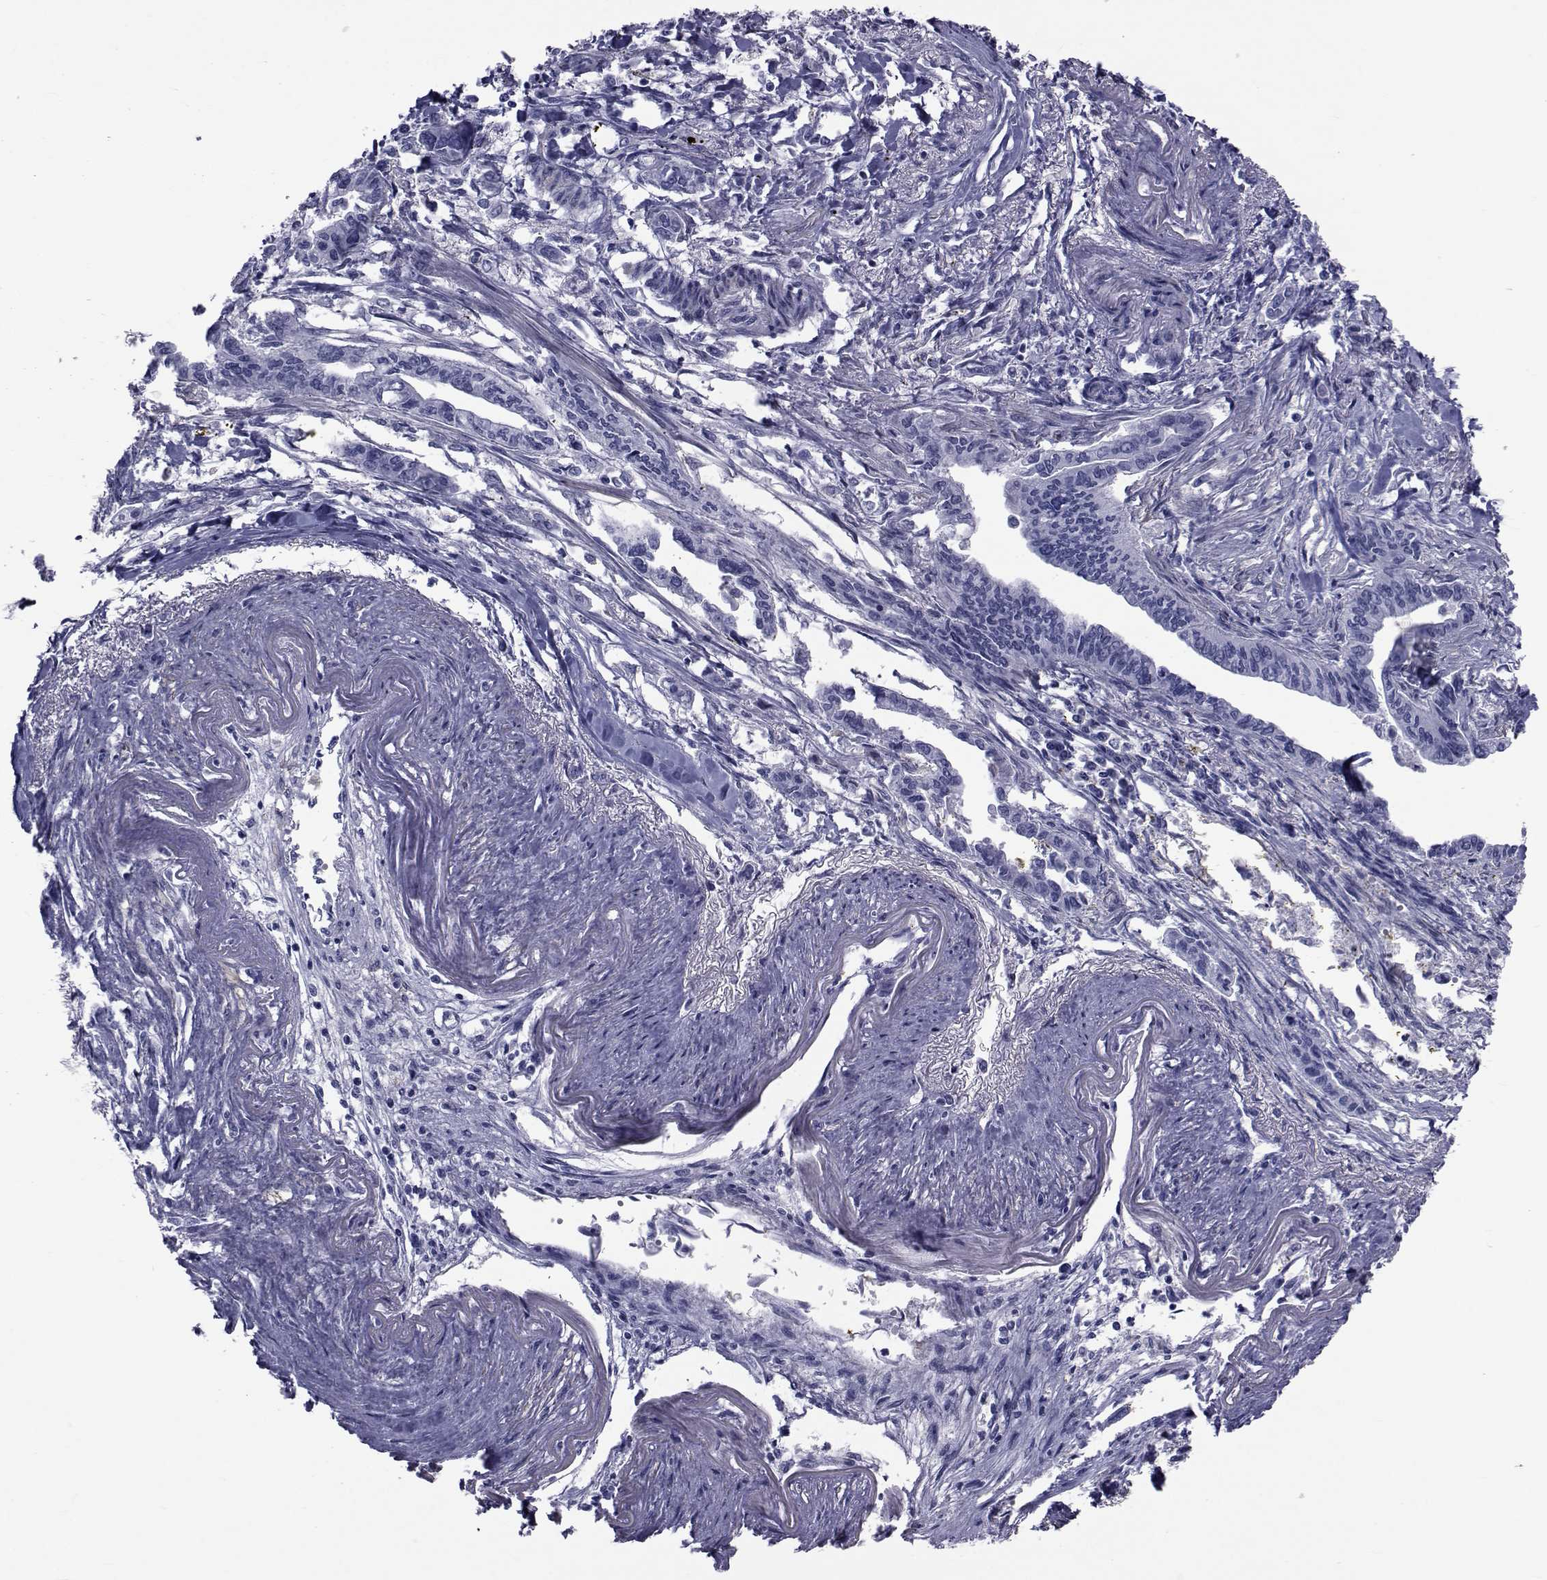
{"staining": {"intensity": "negative", "quantity": "none", "location": "none"}, "tissue": "pancreatic cancer", "cell_type": "Tumor cells", "image_type": "cancer", "snomed": [{"axis": "morphology", "description": "Adenocarcinoma, NOS"}, {"axis": "topography", "description": "Pancreas"}], "caption": "There is no significant positivity in tumor cells of pancreatic cancer.", "gene": "GKAP1", "patient": {"sex": "male", "age": 60}}